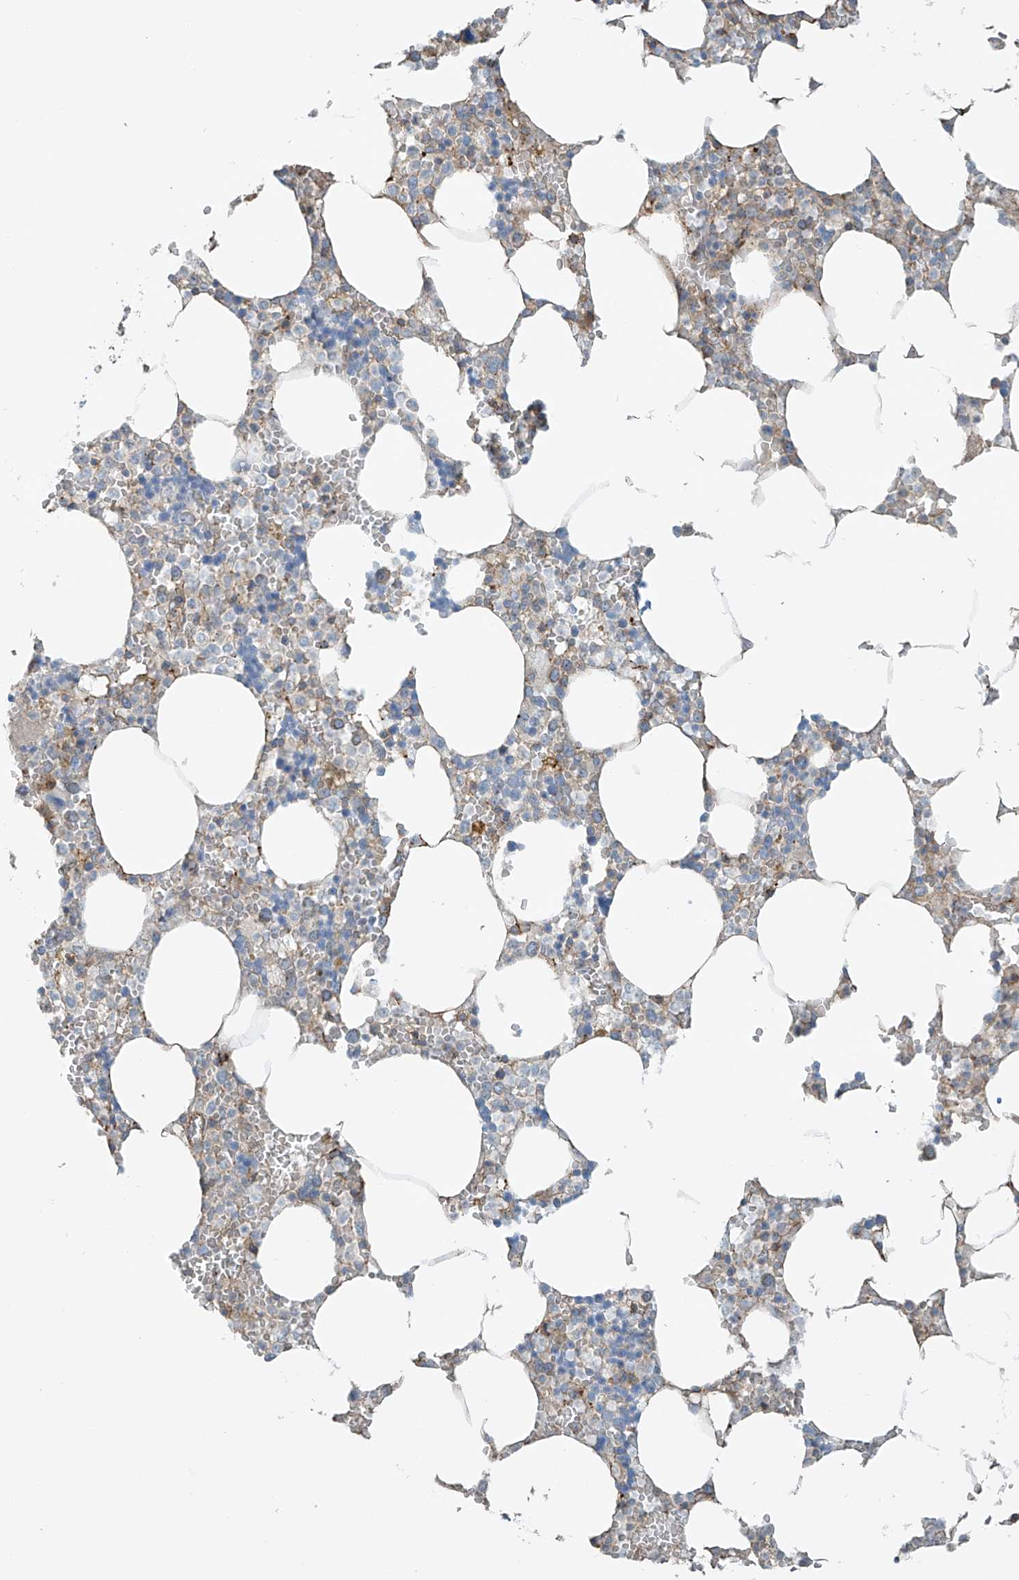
{"staining": {"intensity": "weak", "quantity": "<25%", "location": "cytoplasmic/membranous"}, "tissue": "bone marrow", "cell_type": "Hematopoietic cells", "image_type": "normal", "snomed": [{"axis": "morphology", "description": "Normal tissue, NOS"}, {"axis": "topography", "description": "Bone marrow"}], "caption": "Micrograph shows no protein staining in hematopoietic cells of benign bone marrow.", "gene": "SLC9A2", "patient": {"sex": "male", "age": 70}}